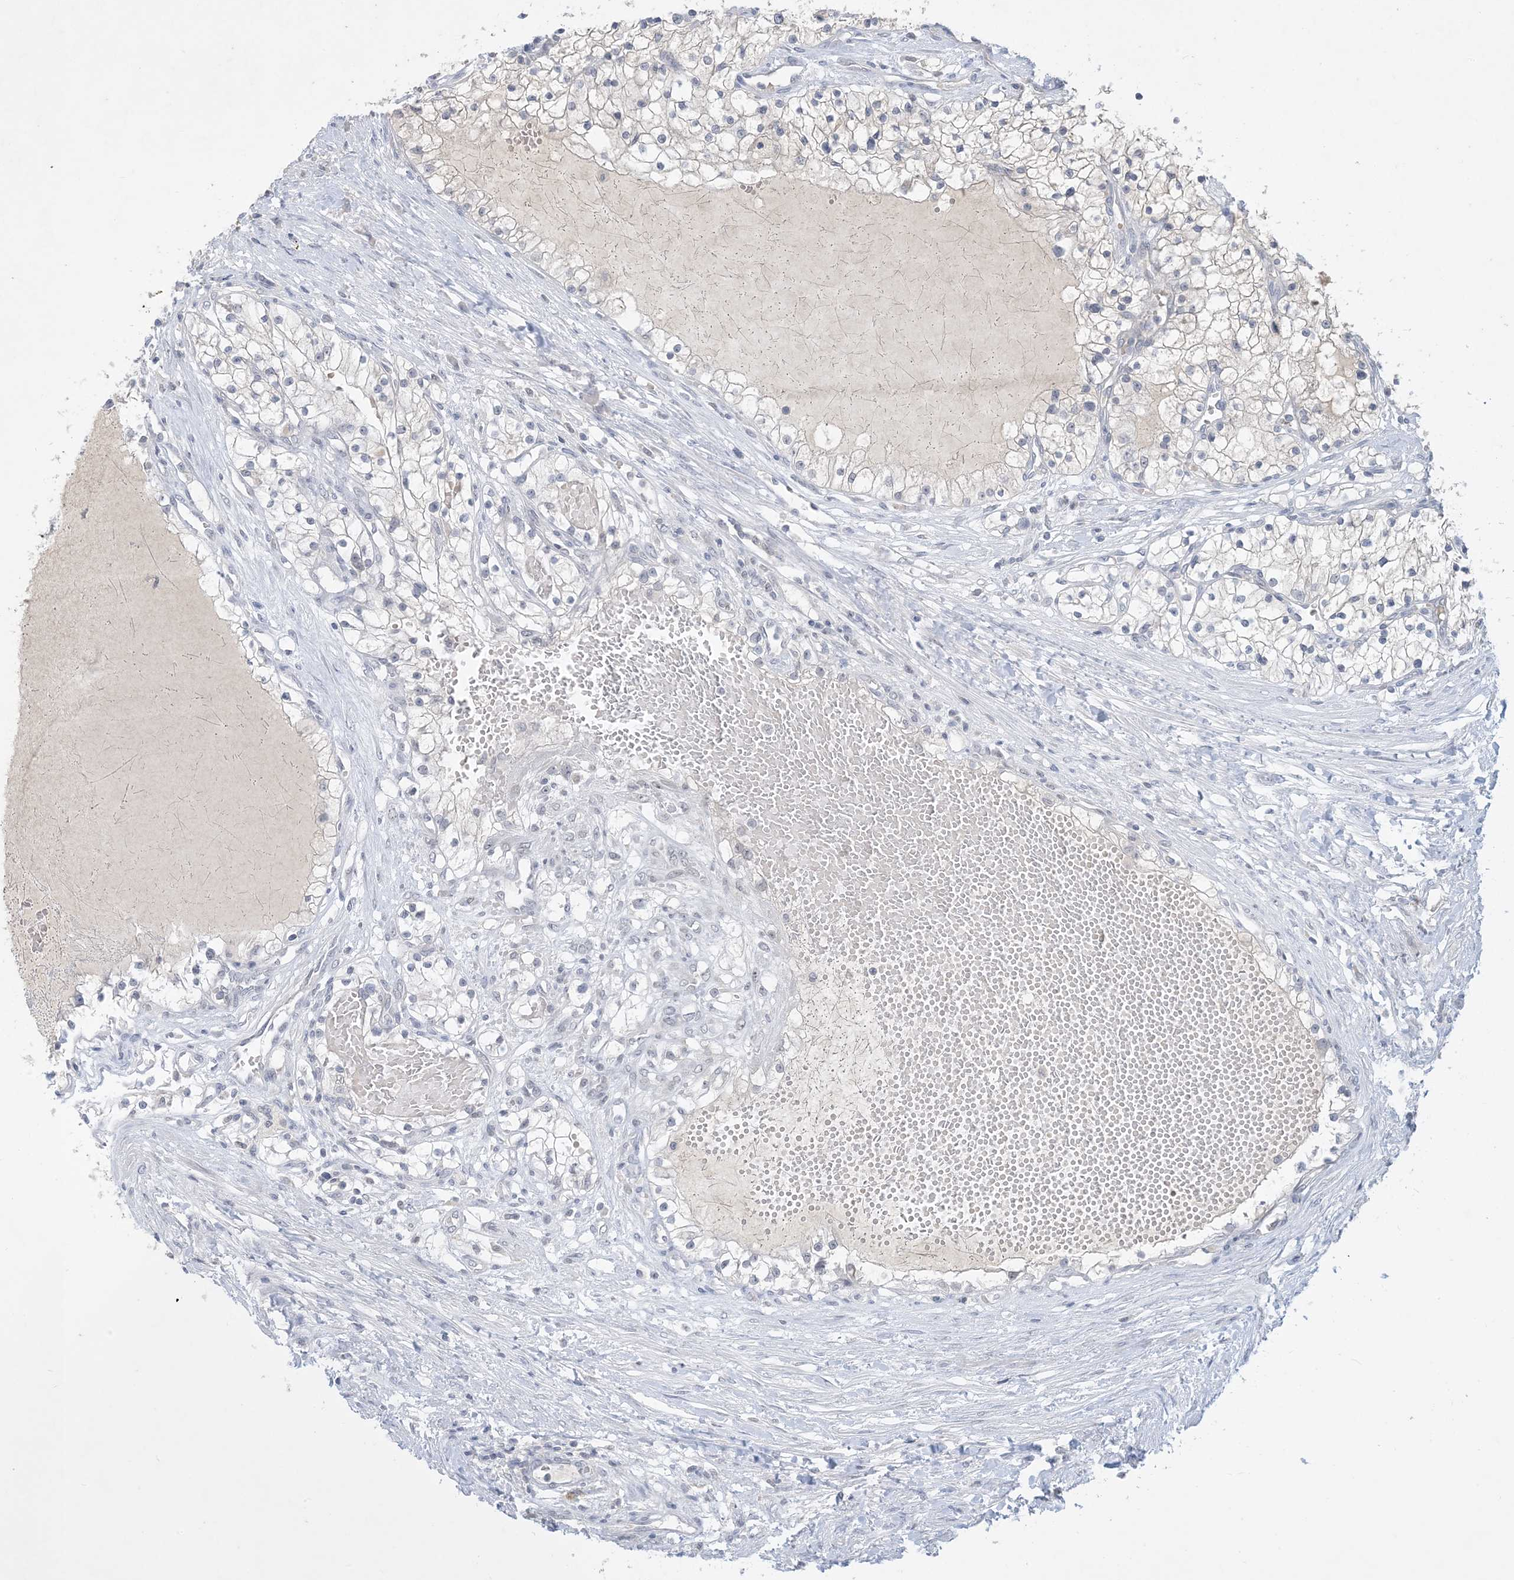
{"staining": {"intensity": "negative", "quantity": "none", "location": "none"}, "tissue": "renal cancer", "cell_type": "Tumor cells", "image_type": "cancer", "snomed": [{"axis": "morphology", "description": "Normal tissue, NOS"}, {"axis": "morphology", "description": "Adenocarcinoma, NOS"}, {"axis": "topography", "description": "Kidney"}], "caption": "DAB (3,3'-diaminobenzidine) immunohistochemical staining of renal cancer displays no significant expression in tumor cells. (Immunohistochemistry (ihc), brightfield microscopy, high magnification).", "gene": "ZNF674", "patient": {"sex": "male", "age": 68}}